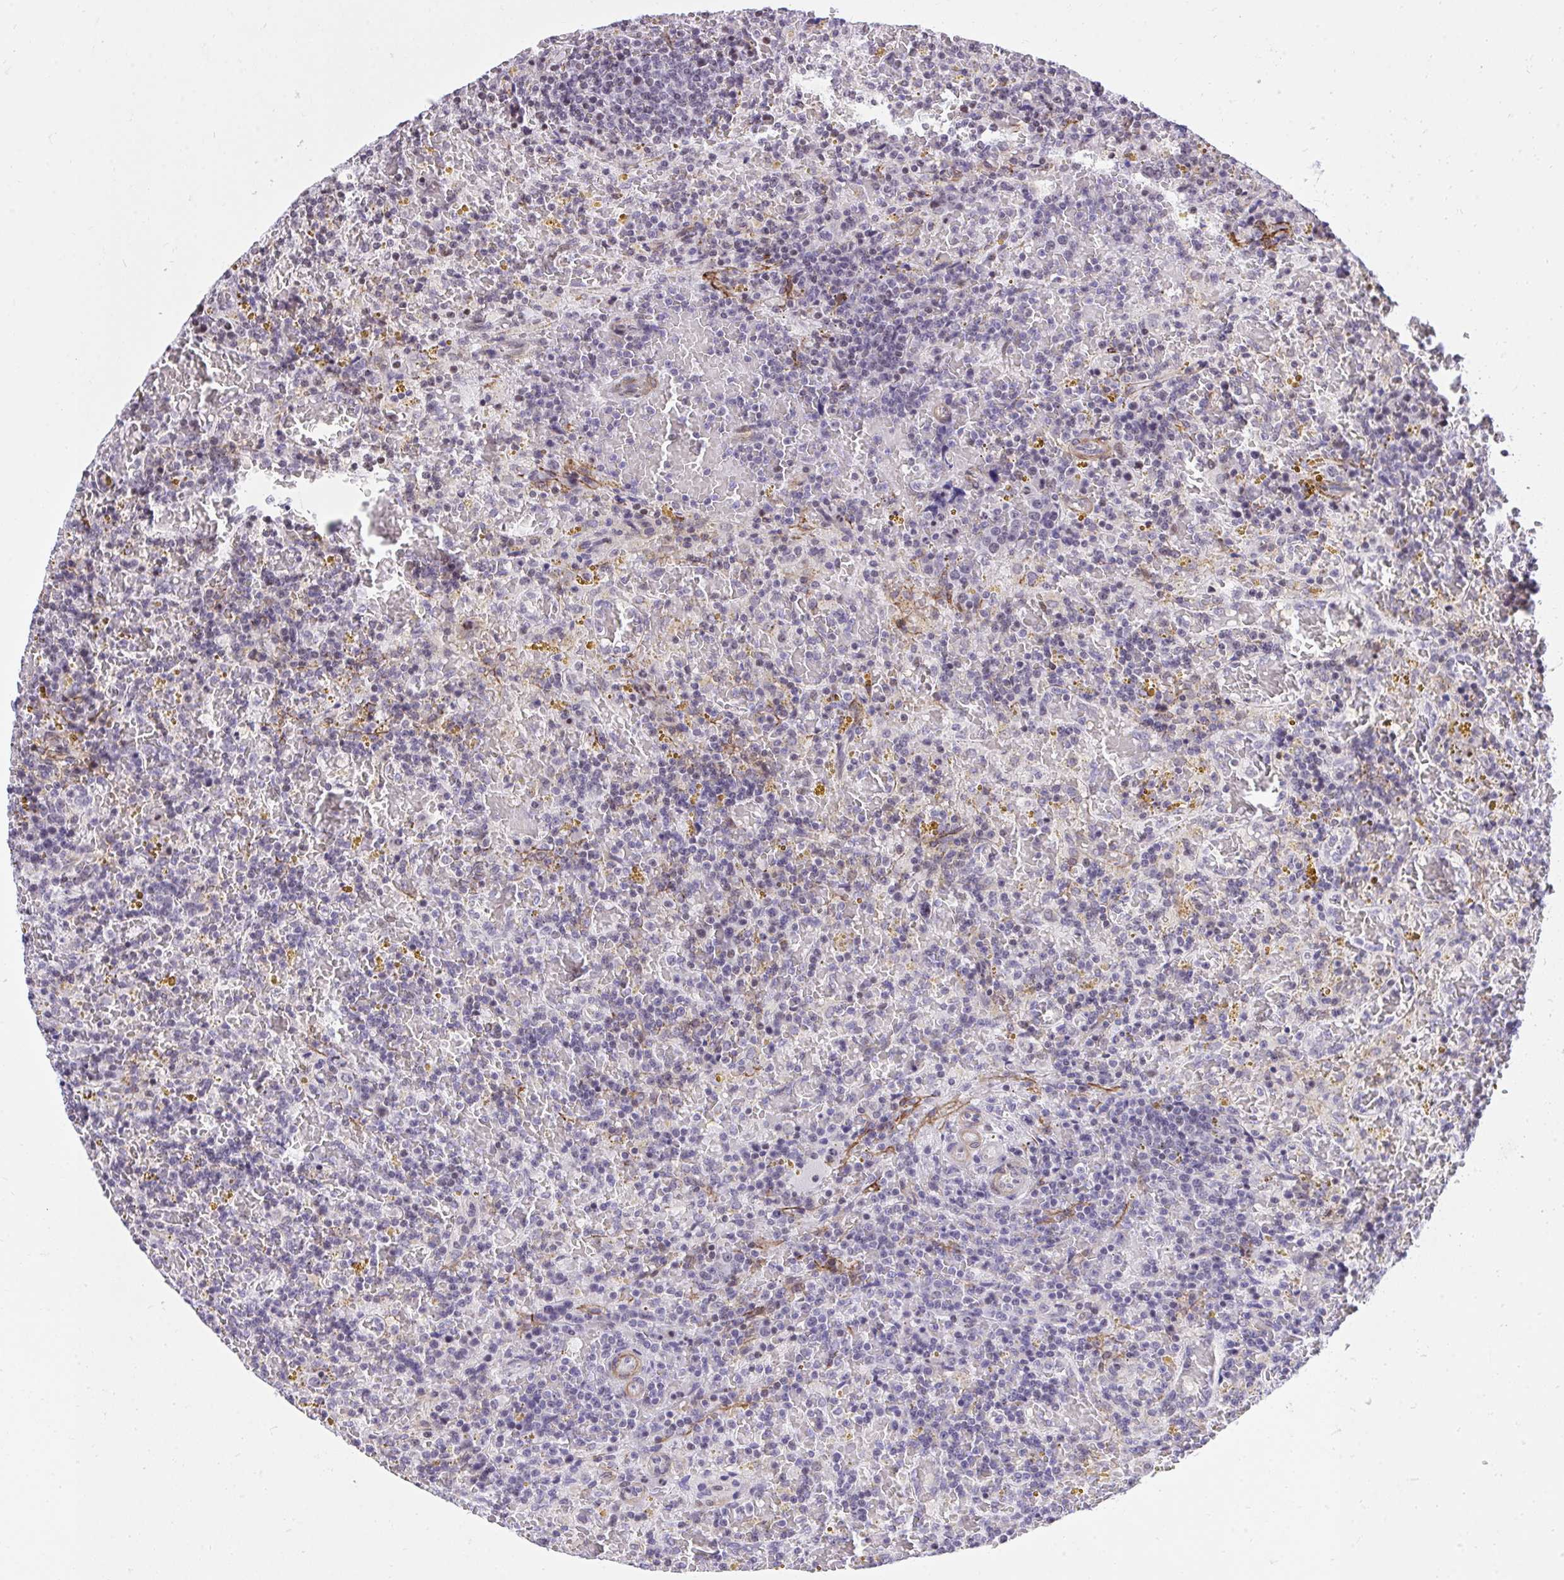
{"staining": {"intensity": "negative", "quantity": "none", "location": "none"}, "tissue": "lymphoma", "cell_type": "Tumor cells", "image_type": "cancer", "snomed": [{"axis": "morphology", "description": "Malignant lymphoma, non-Hodgkin's type, Low grade"}, {"axis": "topography", "description": "Spleen"}], "caption": "An image of lymphoma stained for a protein exhibits no brown staining in tumor cells.", "gene": "KCNN4", "patient": {"sex": "female", "age": 65}}